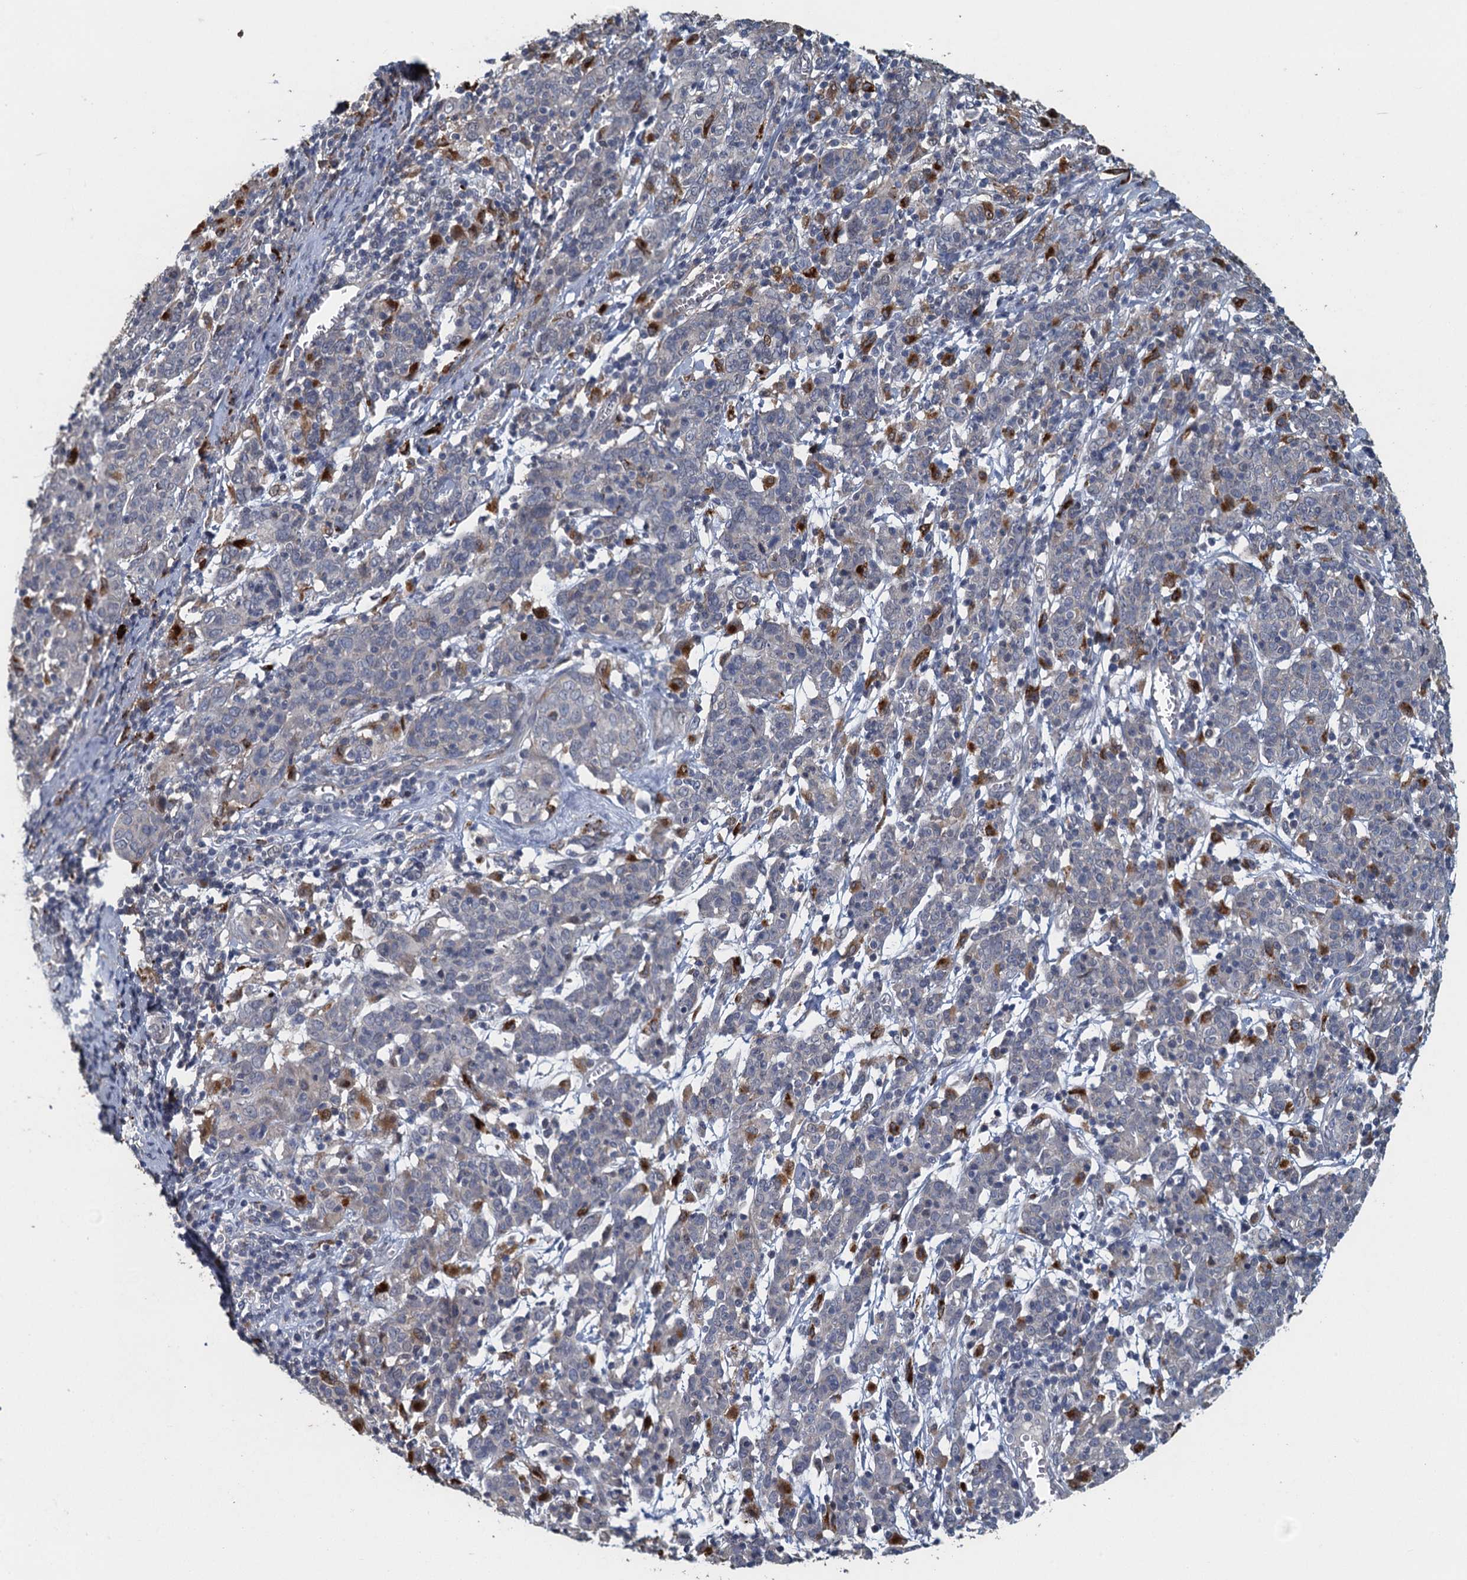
{"staining": {"intensity": "negative", "quantity": "none", "location": "none"}, "tissue": "cervical cancer", "cell_type": "Tumor cells", "image_type": "cancer", "snomed": [{"axis": "morphology", "description": "Squamous cell carcinoma, NOS"}, {"axis": "topography", "description": "Cervix"}], "caption": "Cervical cancer (squamous cell carcinoma) was stained to show a protein in brown. There is no significant positivity in tumor cells.", "gene": "AGRN", "patient": {"sex": "female", "age": 67}}